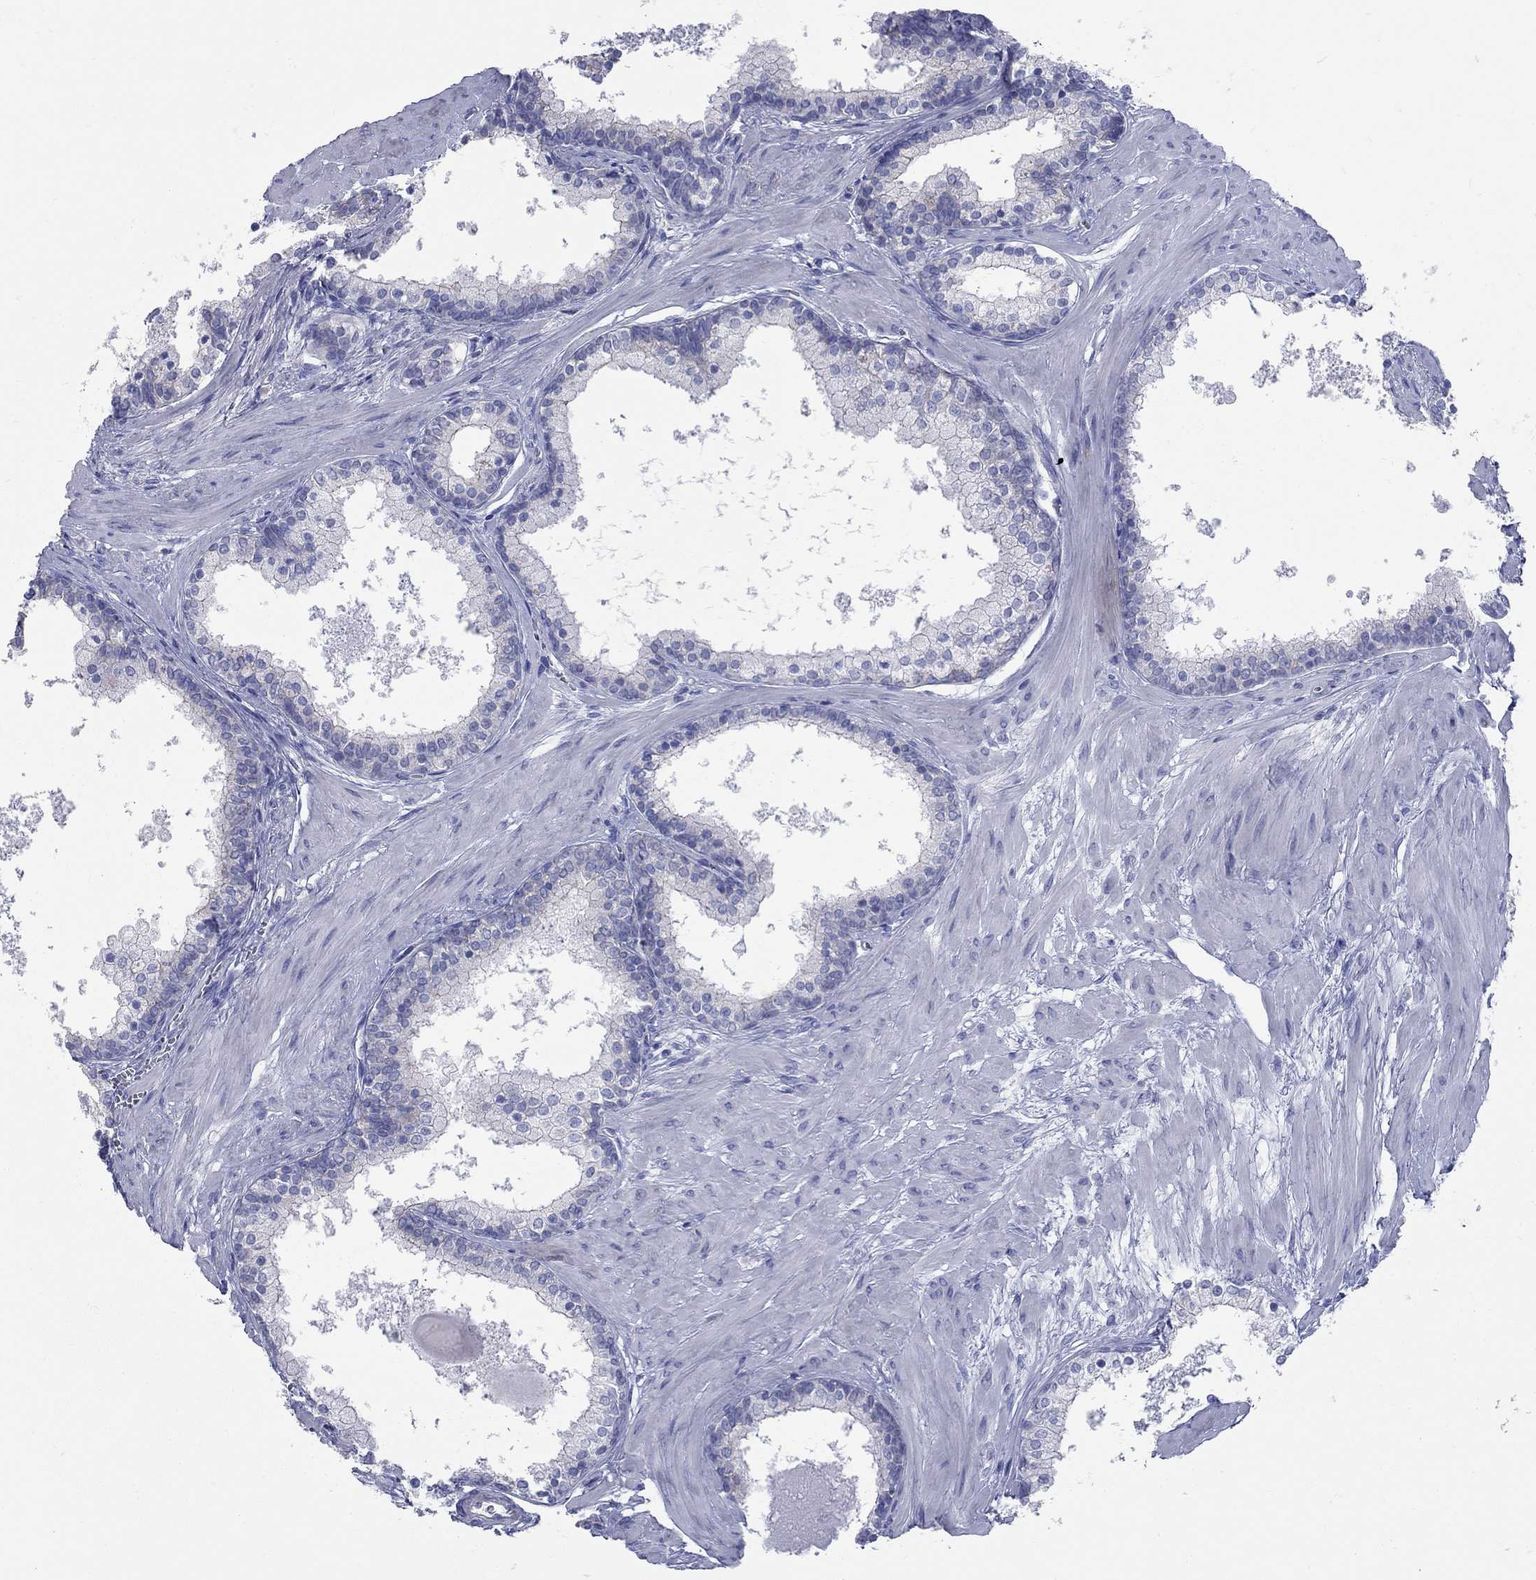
{"staining": {"intensity": "negative", "quantity": "none", "location": "none"}, "tissue": "prostate", "cell_type": "Glandular cells", "image_type": "normal", "snomed": [{"axis": "morphology", "description": "Normal tissue, NOS"}, {"axis": "topography", "description": "Prostate"}], "caption": "The micrograph shows no staining of glandular cells in normal prostate.", "gene": "PDZD3", "patient": {"sex": "male", "age": 61}}